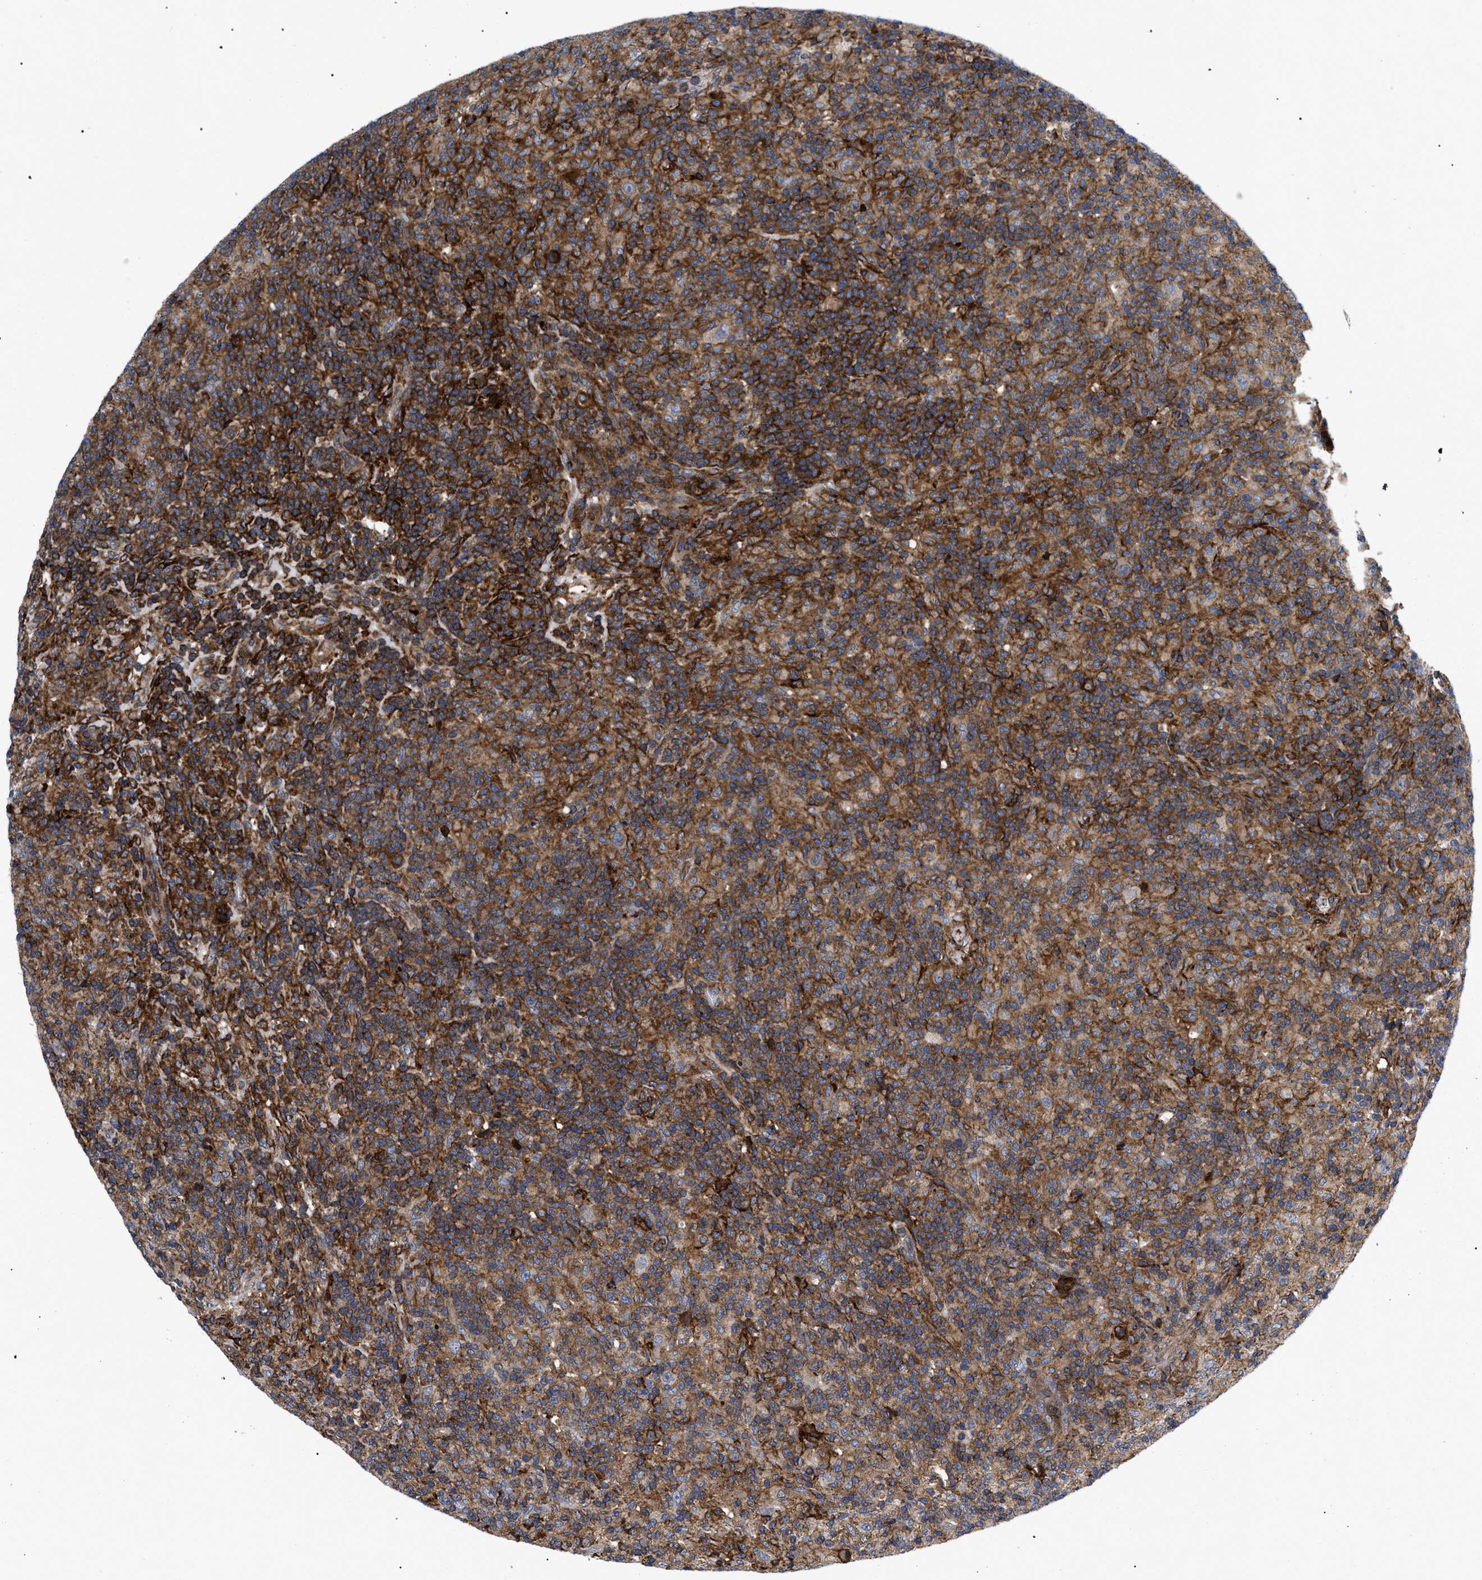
{"staining": {"intensity": "weak", "quantity": ">75%", "location": "cytoplasmic/membranous"}, "tissue": "lymphoma", "cell_type": "Tumor cells", "image_type": "cancer", "snomed": [{"axis": "morphology", "description": "Hodgkin's disease, NOS"}, {"axis": "topography", "description": "Lymph node"}], "caption": "This image exhibits IHC staining of lymphoma, with low weak cytoplasmic/membranous positivity in approximately >75% of tumor cells.", "gene": "SPAST", "patient": {"sex": "male", "age": 70}}